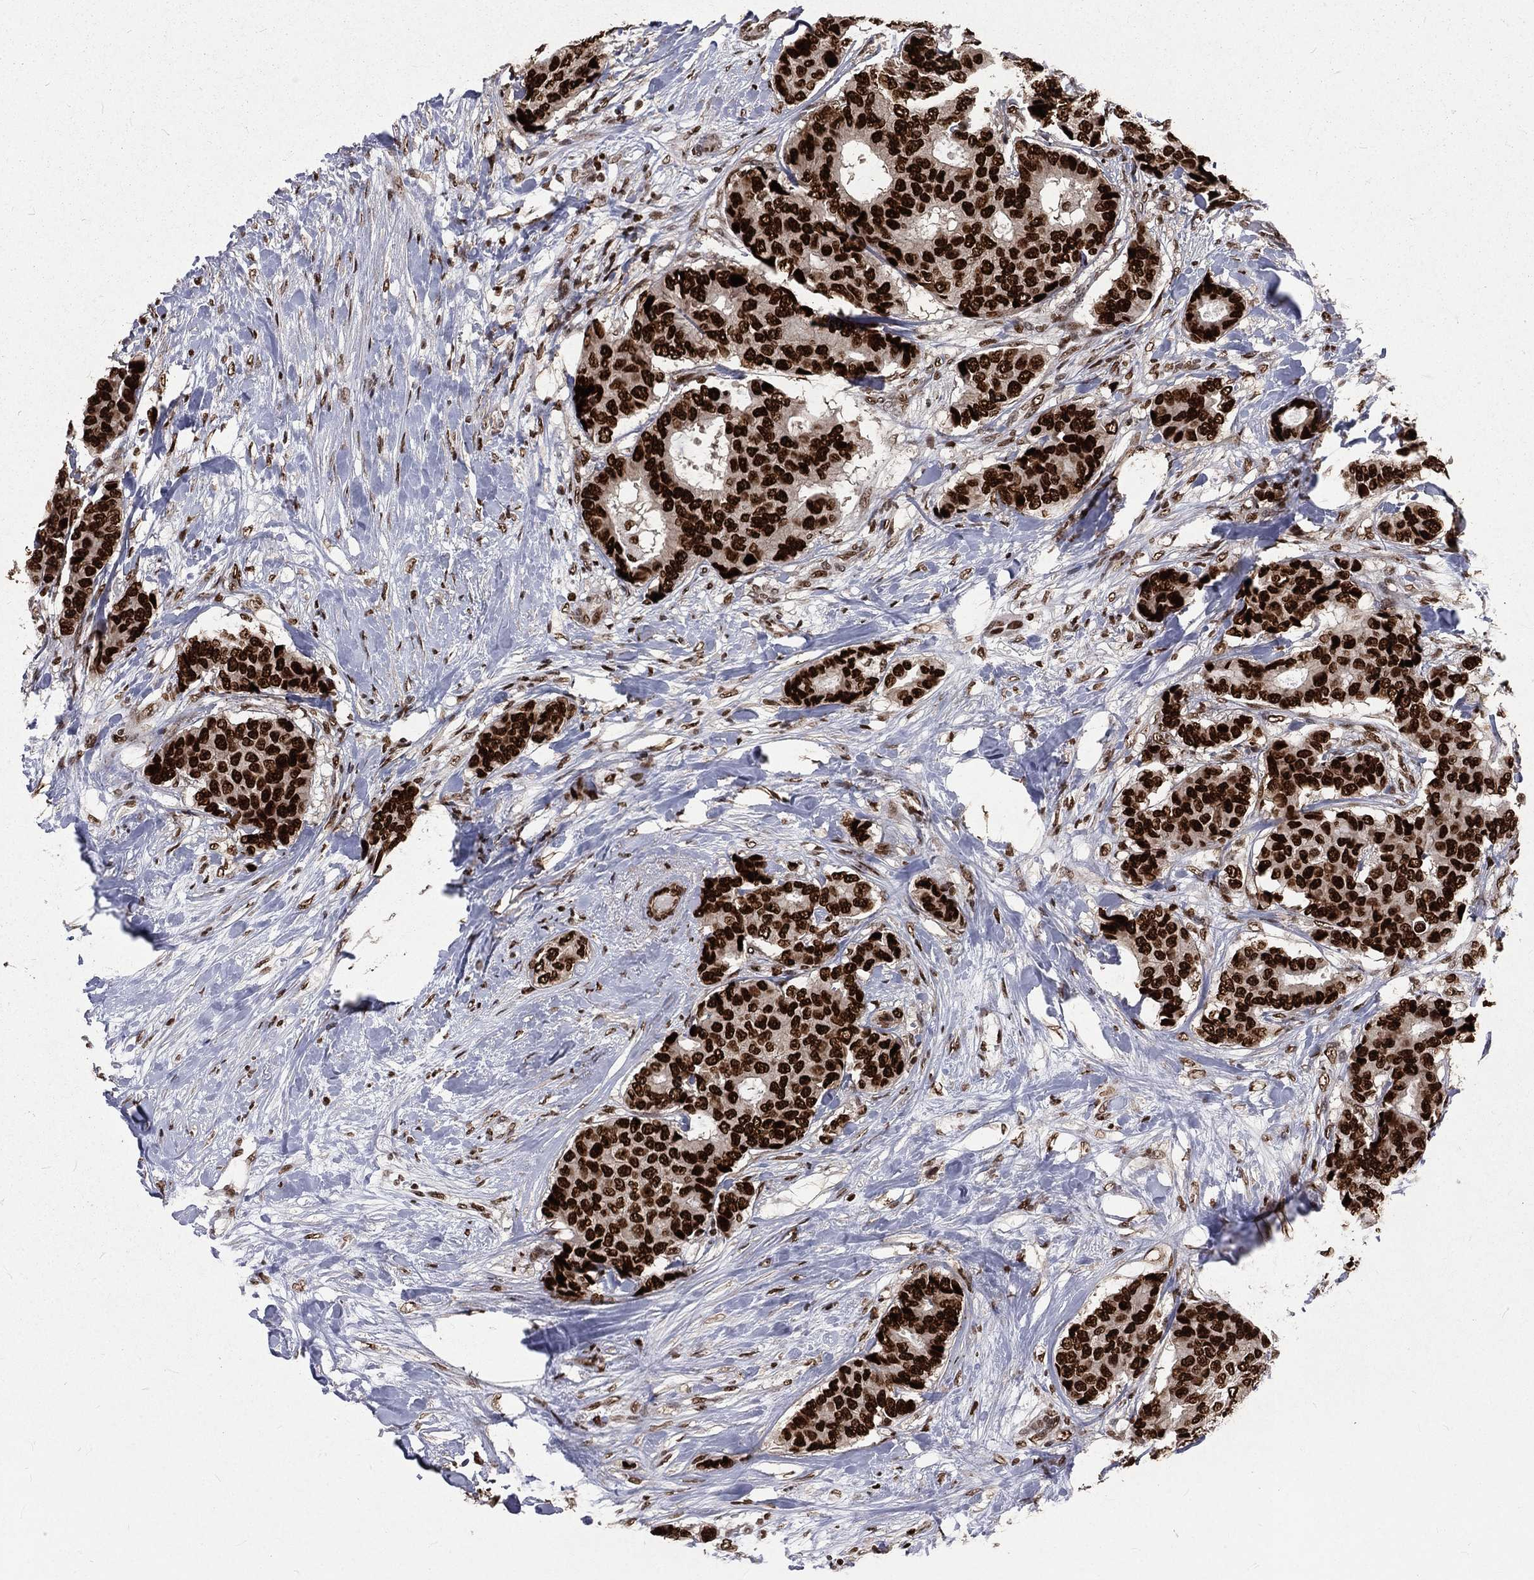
{"staining": {"intensity": "strong", "quantity": ">75%", "location": "nuclear"}, "tissue": "breast cancer", "cell_type": "Tumor cells", "image_type": "cancer", "snomed": [{"axis": "morphology", "description": "Duct carcinoma"}, {"axis": "topography", "description": "Breast"}], "caption": "A high-resolution micrograph shows immunohistochemistry staining of breast cancer, which shows strong nuclear positivity in approximately >75% of tumor cells. The staining is performed using DAB brown chromogen to label protein expression. The nuclei are counter-stained blue using hematoxylin.", "gene": "POLB", "patient": {"sex": "female", "age": 75}}